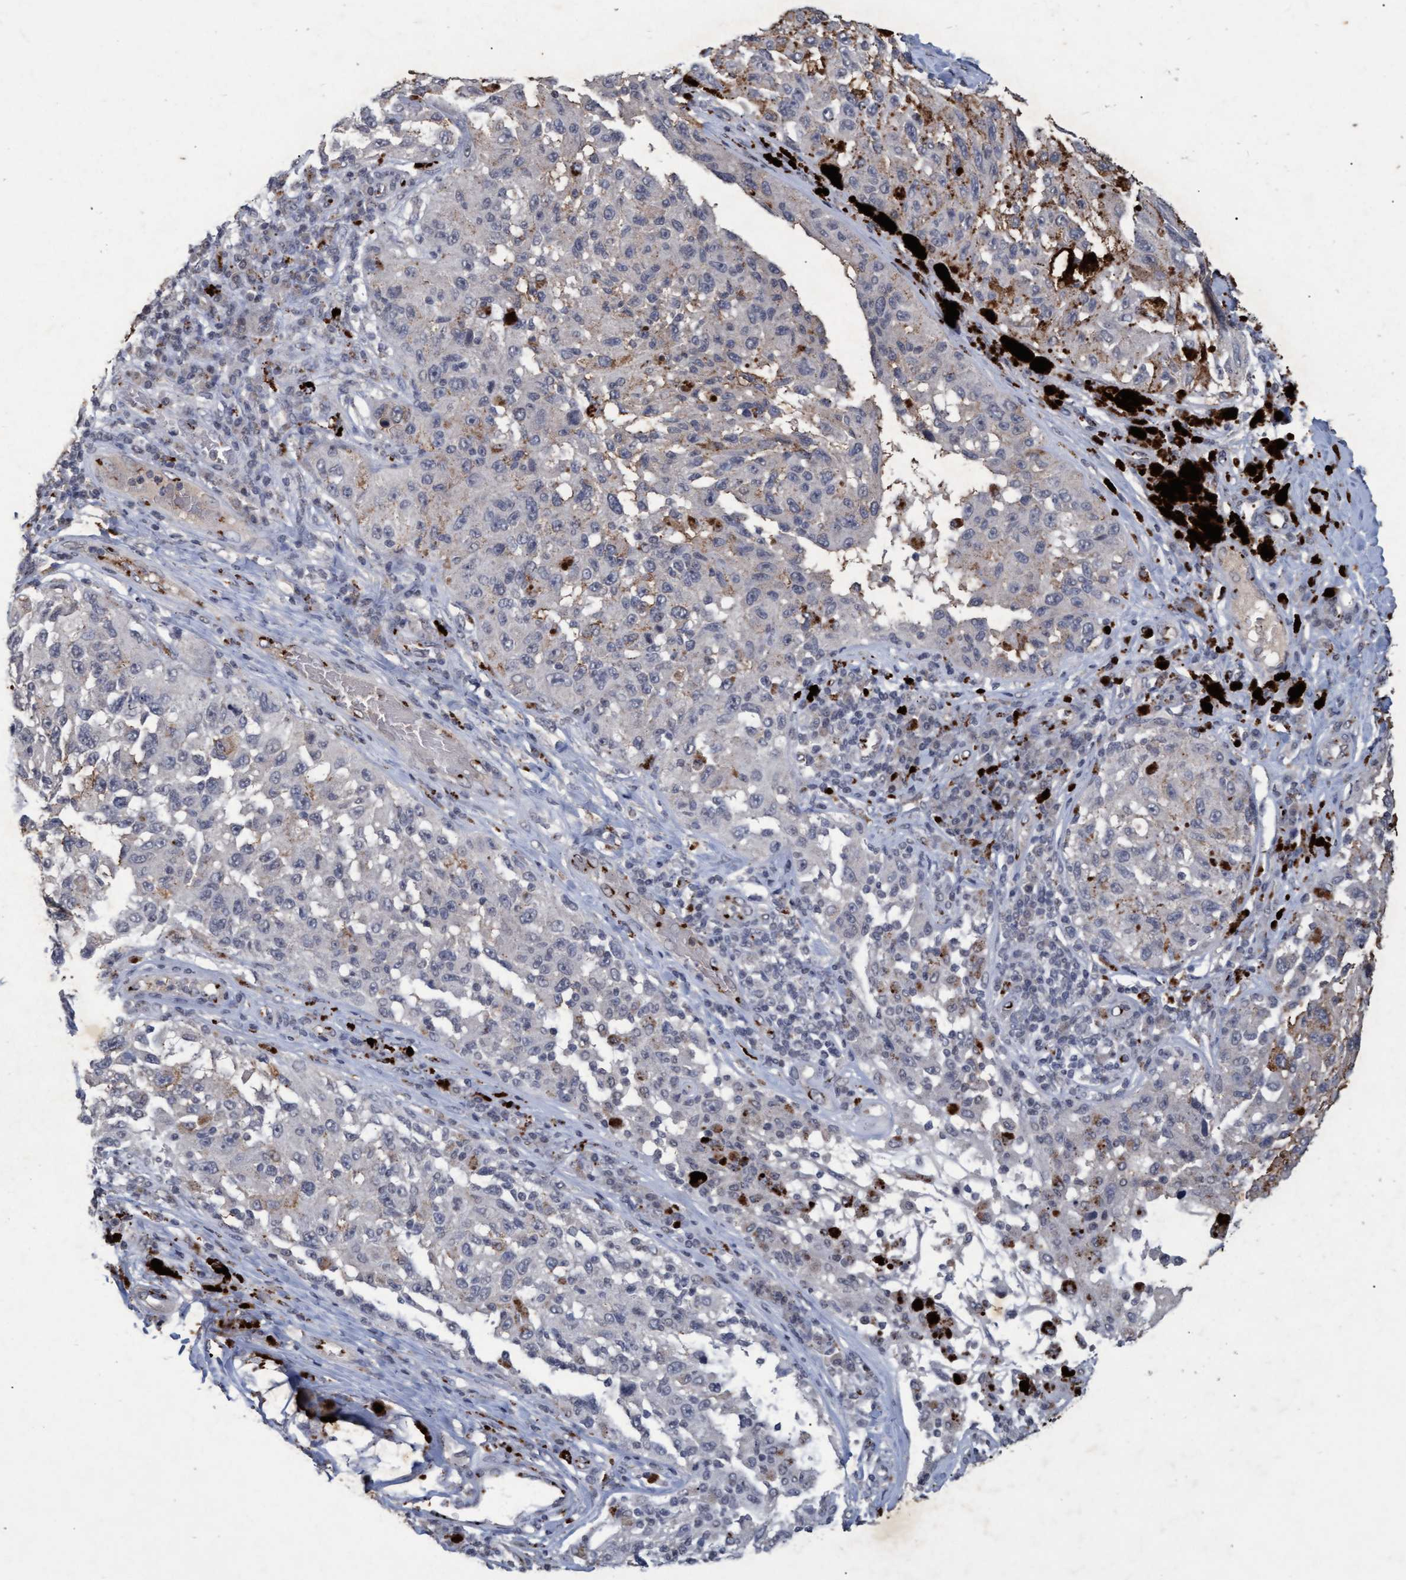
{"staining": {"intensity": "weak", "quantity": "<25%", "location": "cytoplasmic/membranous"}, "tissue": "melanoma", "cell_type": "Tumor cells", "image_type": "cancer", "snomed": [{"axis": "morphology", "description": "Malignant melanoma, NOS"}, {"axis": "topography", "description": "Skin"}], "caption": "An immunohistochemistry (IHC) histopathology image of malignant melanoma is shown. There is no staining in tumor cells of malignant melanoma.", "gene": "GALC", "patient": {"sex": "female", "age": 73}}